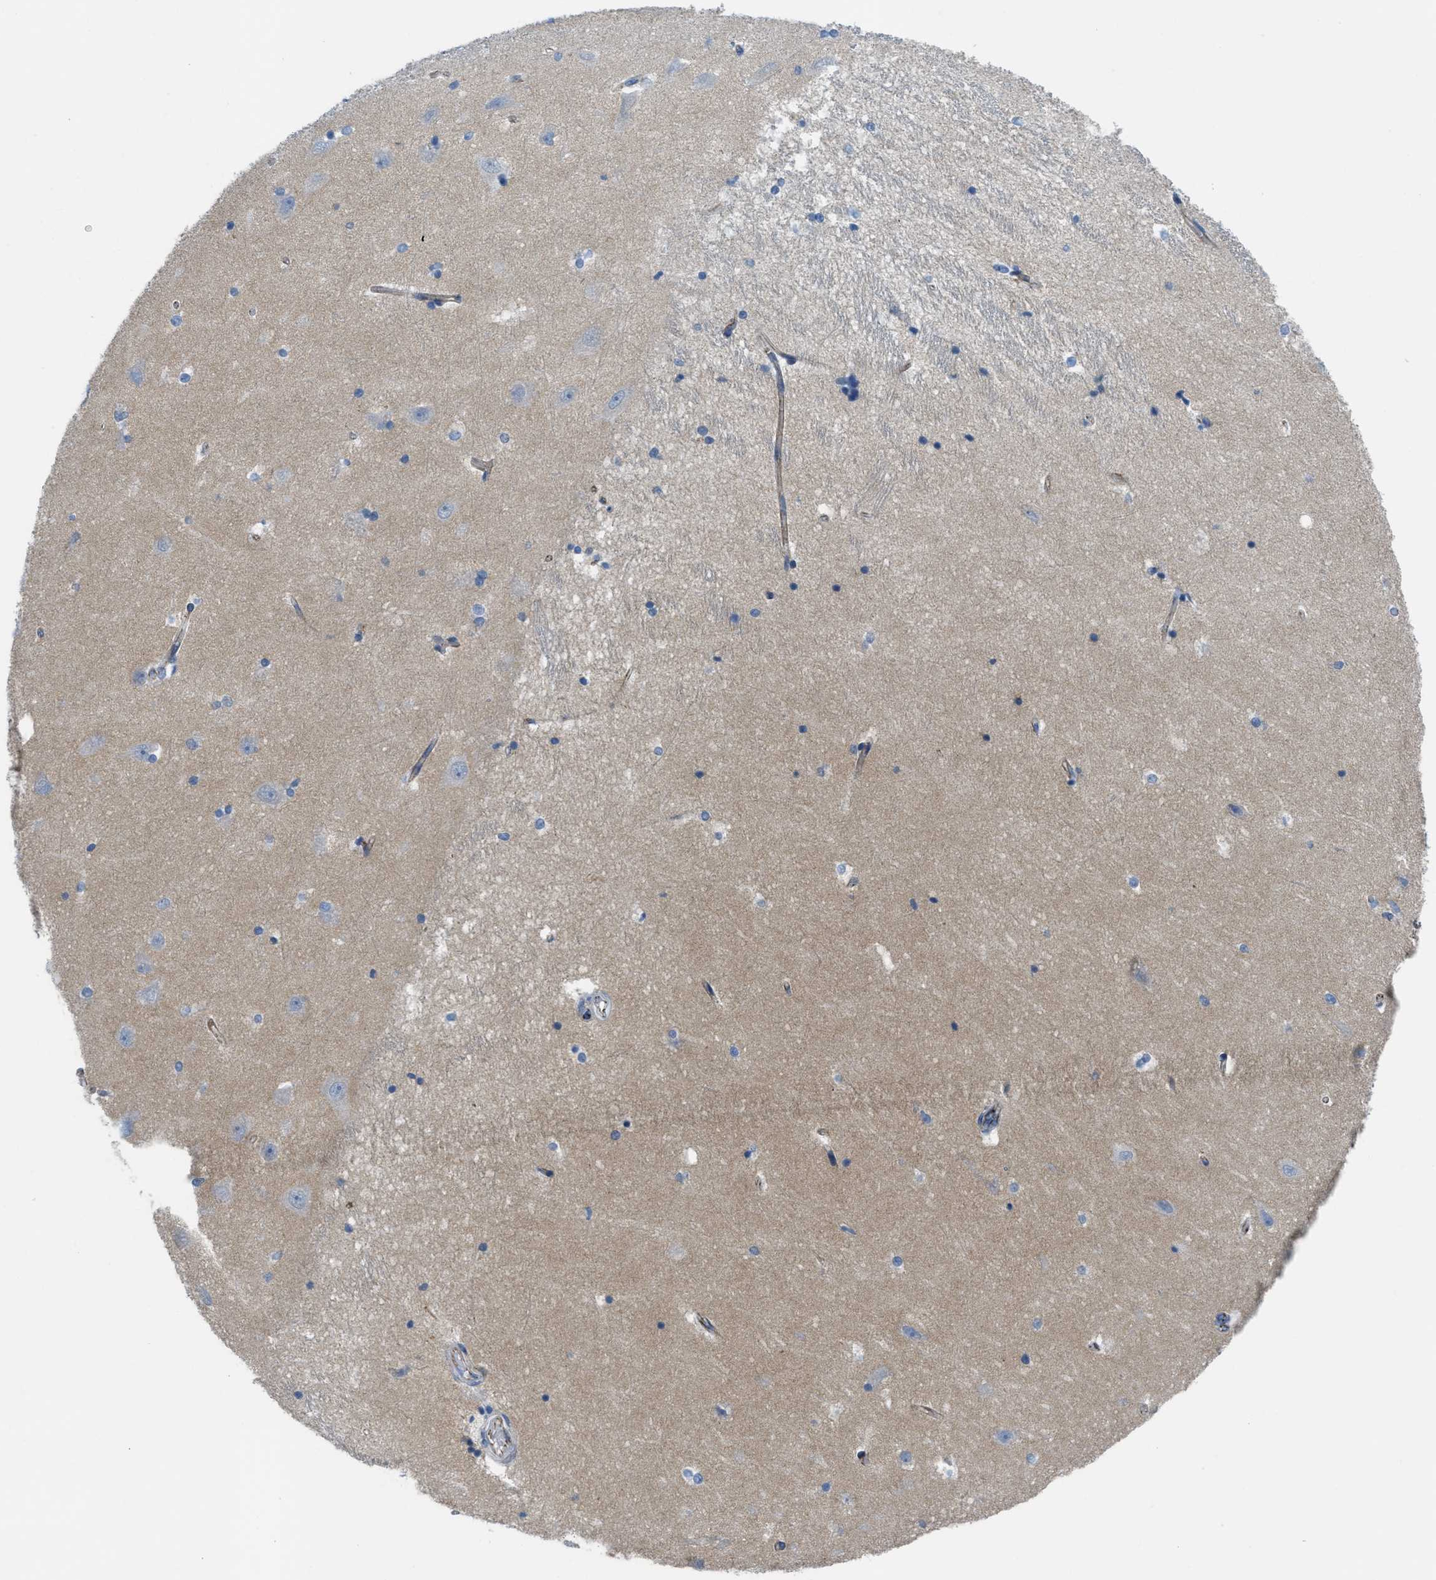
{"staining": {"intensity": "negative", "quantity": "none", "location": "none"}, "tissue": "hippocampus", "cell_type": "Glial cells", "image_type": "normal", "snomed": [{"axis": "morphology", "description": "Normal tissue, NOS"}, {"axis": "topography", "description": "Hippocampus"}], "caption": "Protein analysis of benign hippocampus exhibits no significant staining in glial cells. (DAB immunohistochemistry with hematoxylin counter stain).", "gene": "CRB3", "patient": {"sex": "male", "age": 45}}